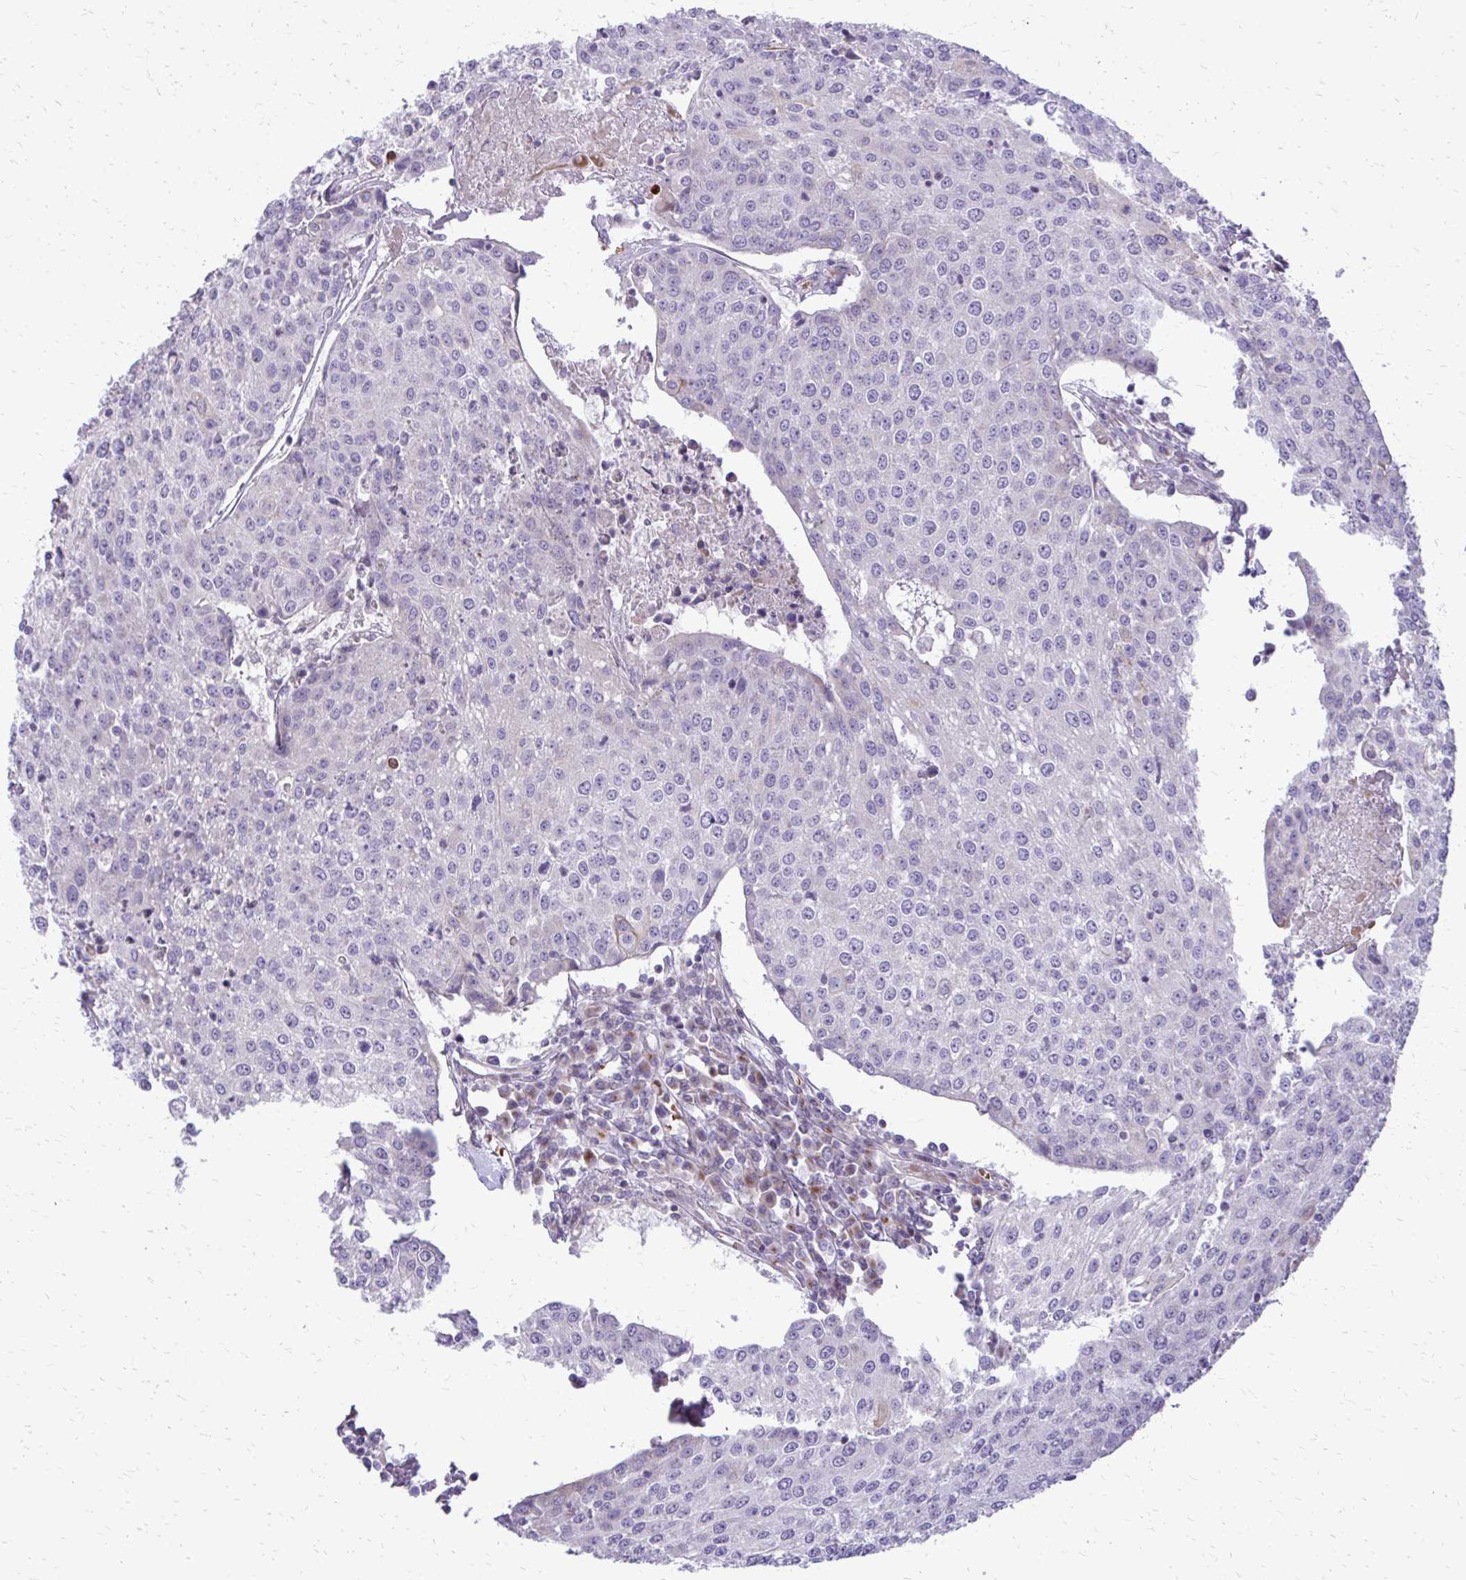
{"staining": {"intensity": "negative", "quantity": "none", "location": "none"}, "tissue": "urothelial cancer", "cell_type": "Tumor cells", "image_type": "cancer", "snomed": [{"axis": "morphology", "description": "Urothelial carcinoma, High grade"}, {"axis": "topography", "description": "Urinary bladder"}], "caption": "Tumor cells are negative for brown protein staining in urothelial cancer. Brightfield microscopy of immunohistochemistry (IHC) stained with DAB (brown) and hematoxylin (blue), captured at high magnification.", "gene": "FUNDC2", "patient": {"sex": "female", "age": 85}}